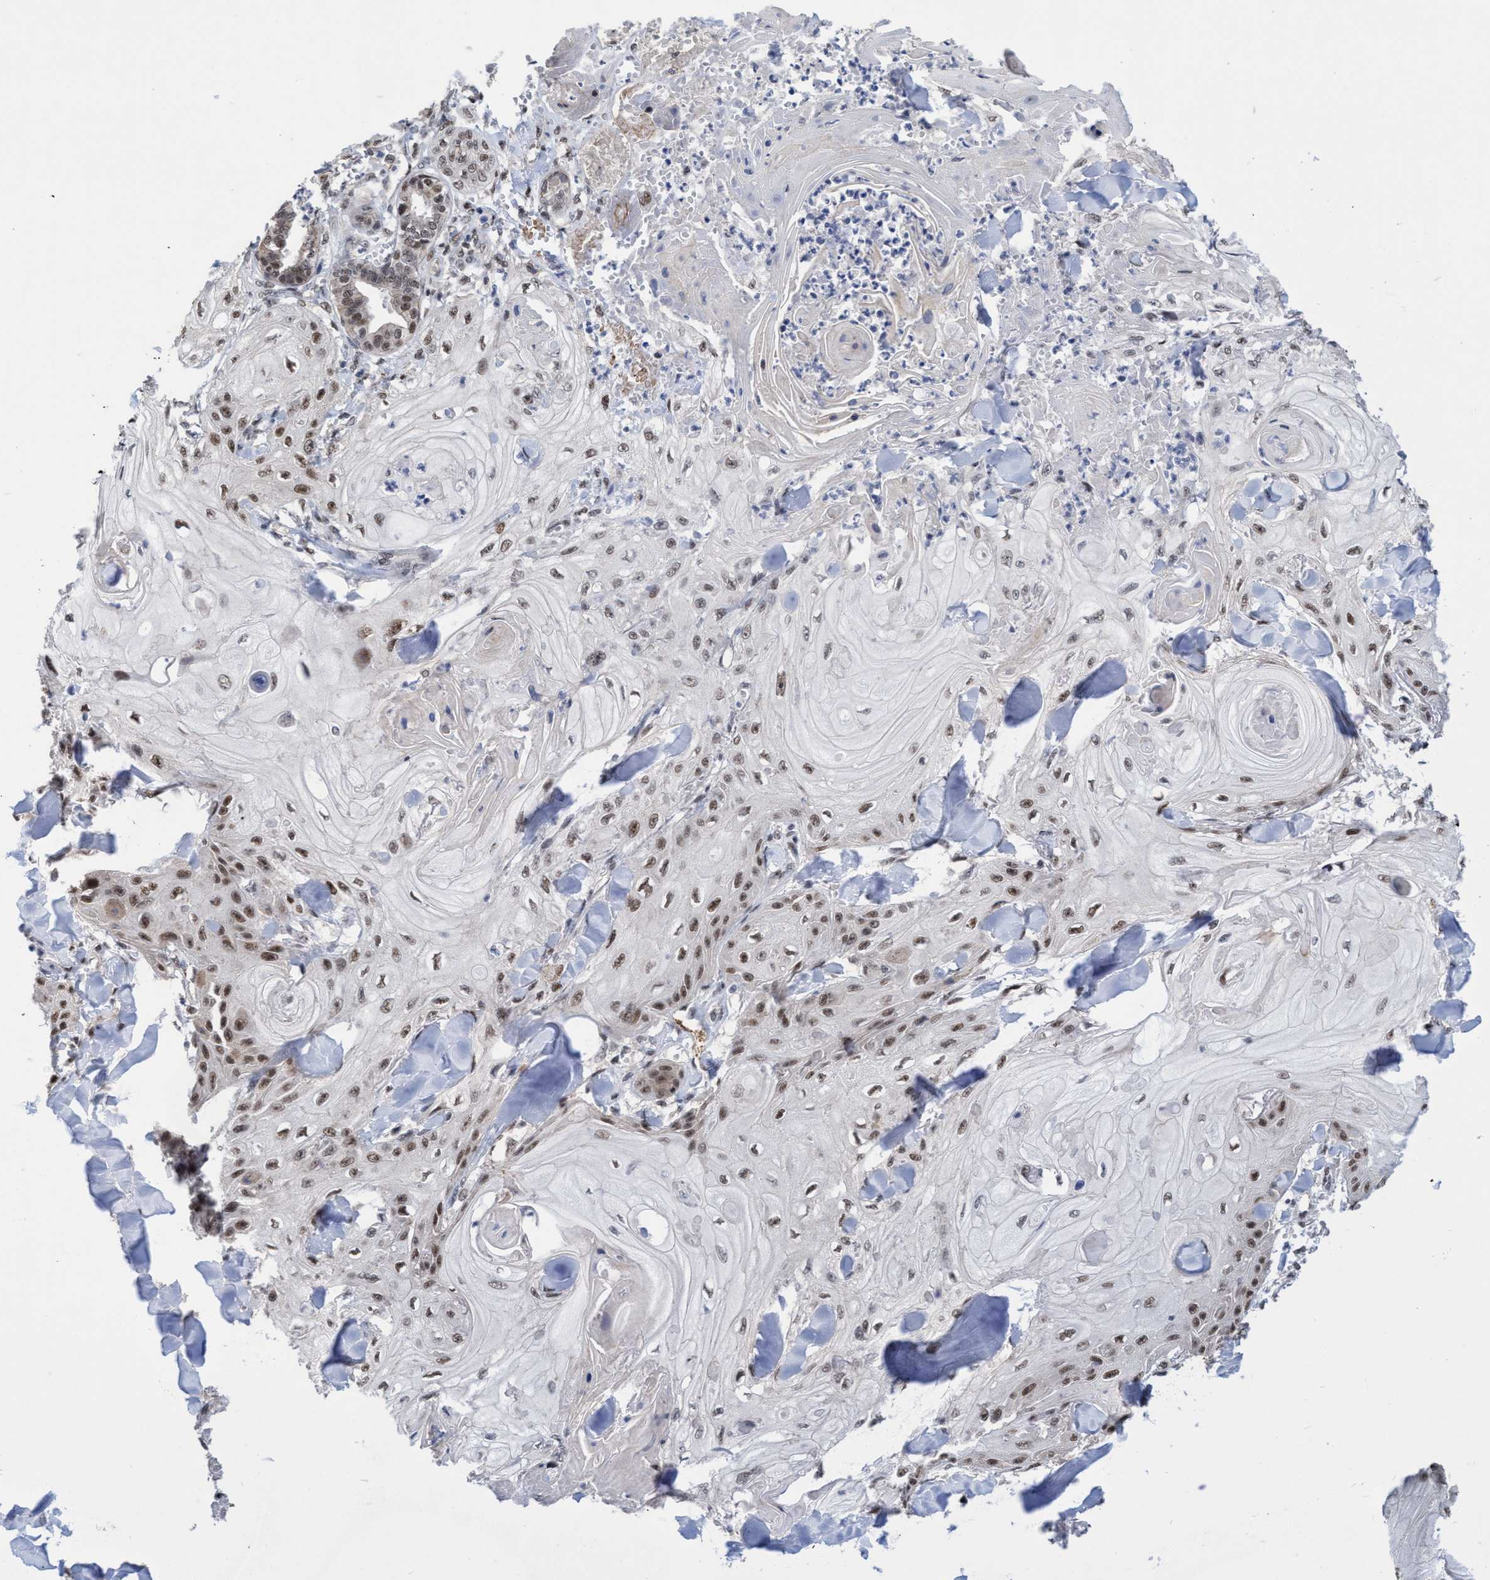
{"staining": {"intensity": "moderate", "quantity": ">75%", "location": "nuclear"}, "tissue": "skin cancer", "cell_type": "Tumor cells", "image_type": "cancer", "snomed": [{"axis": "morphology", "description": "Squamous cell carcinoma, NOS"}, {"axis": "topography", "description": "Skin"}], "caption": "Protein analysis of squamous cell carcinoma (skin) tissue exhibits moderate nuclear expression in approximately >75% of tumor cells. Immunohistochemistry stains the protein of interest in brown and the nuclei are stained blue.", "gene": "C9orf78", "patient": {"sex": "male", "age": 74}}